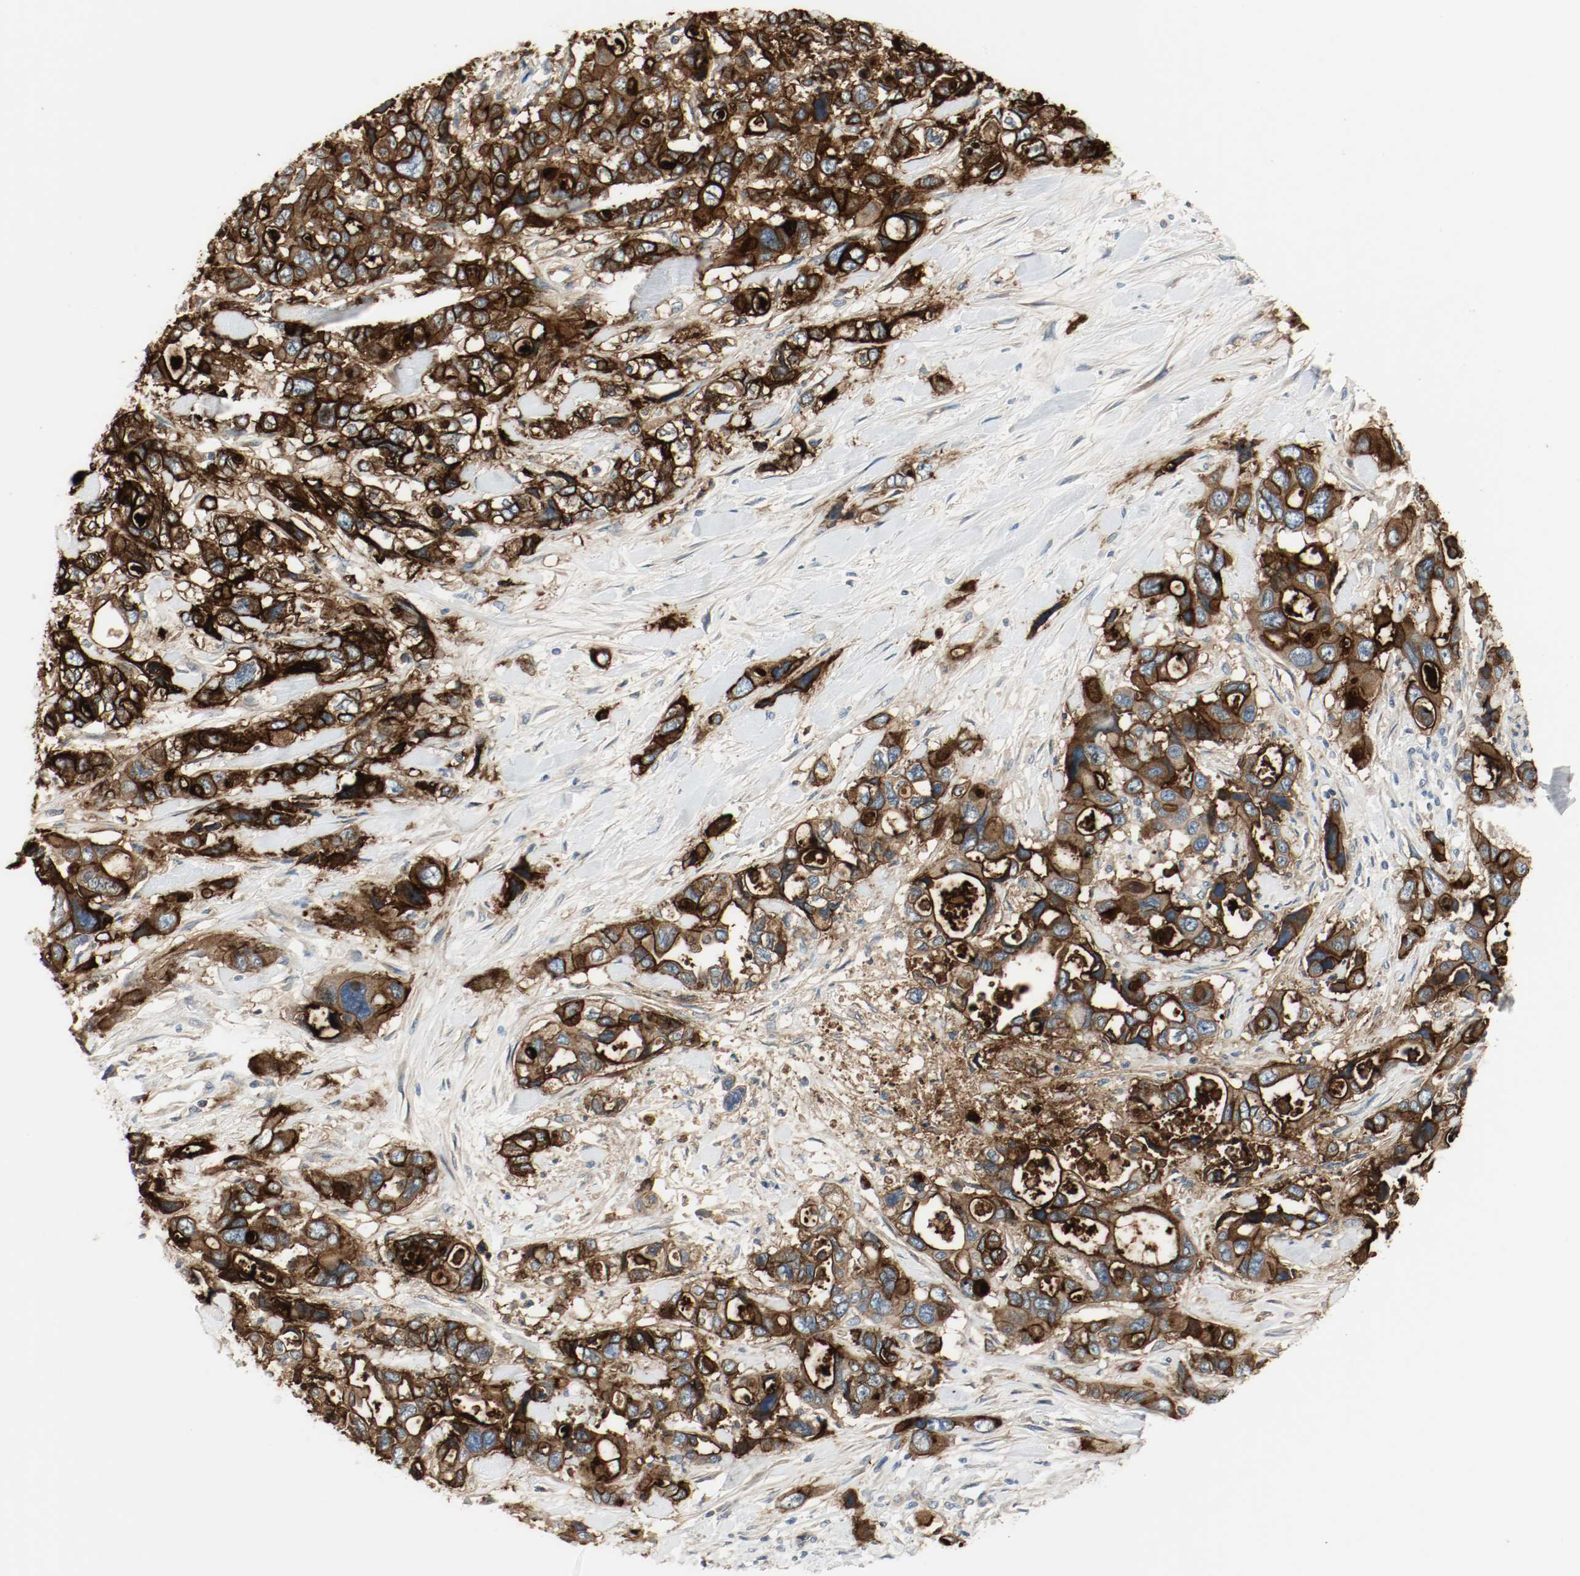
{"staining": {"intensity": "strong", "quantity": ">75%", "location": "cytoplasmic/membranous"}, "tissue": "pancreatic cancer", "cell_type": "Tumor cells", "image_type": "cancer", "snomed": [{"axis": "morphology", "description": "Adenocarcinoma, NOS"}, {"axis": "topography", "description": "Pancreas"}], "caption": "Human pancreatic cancer (adenocarcinoma) stained with a brown dye exhibits strong cytoplasmic/membranous positive staining in approximately >75% of tumor cells.", "gene": "MELTF", "patient": {"sex": "male", "age": 46}}